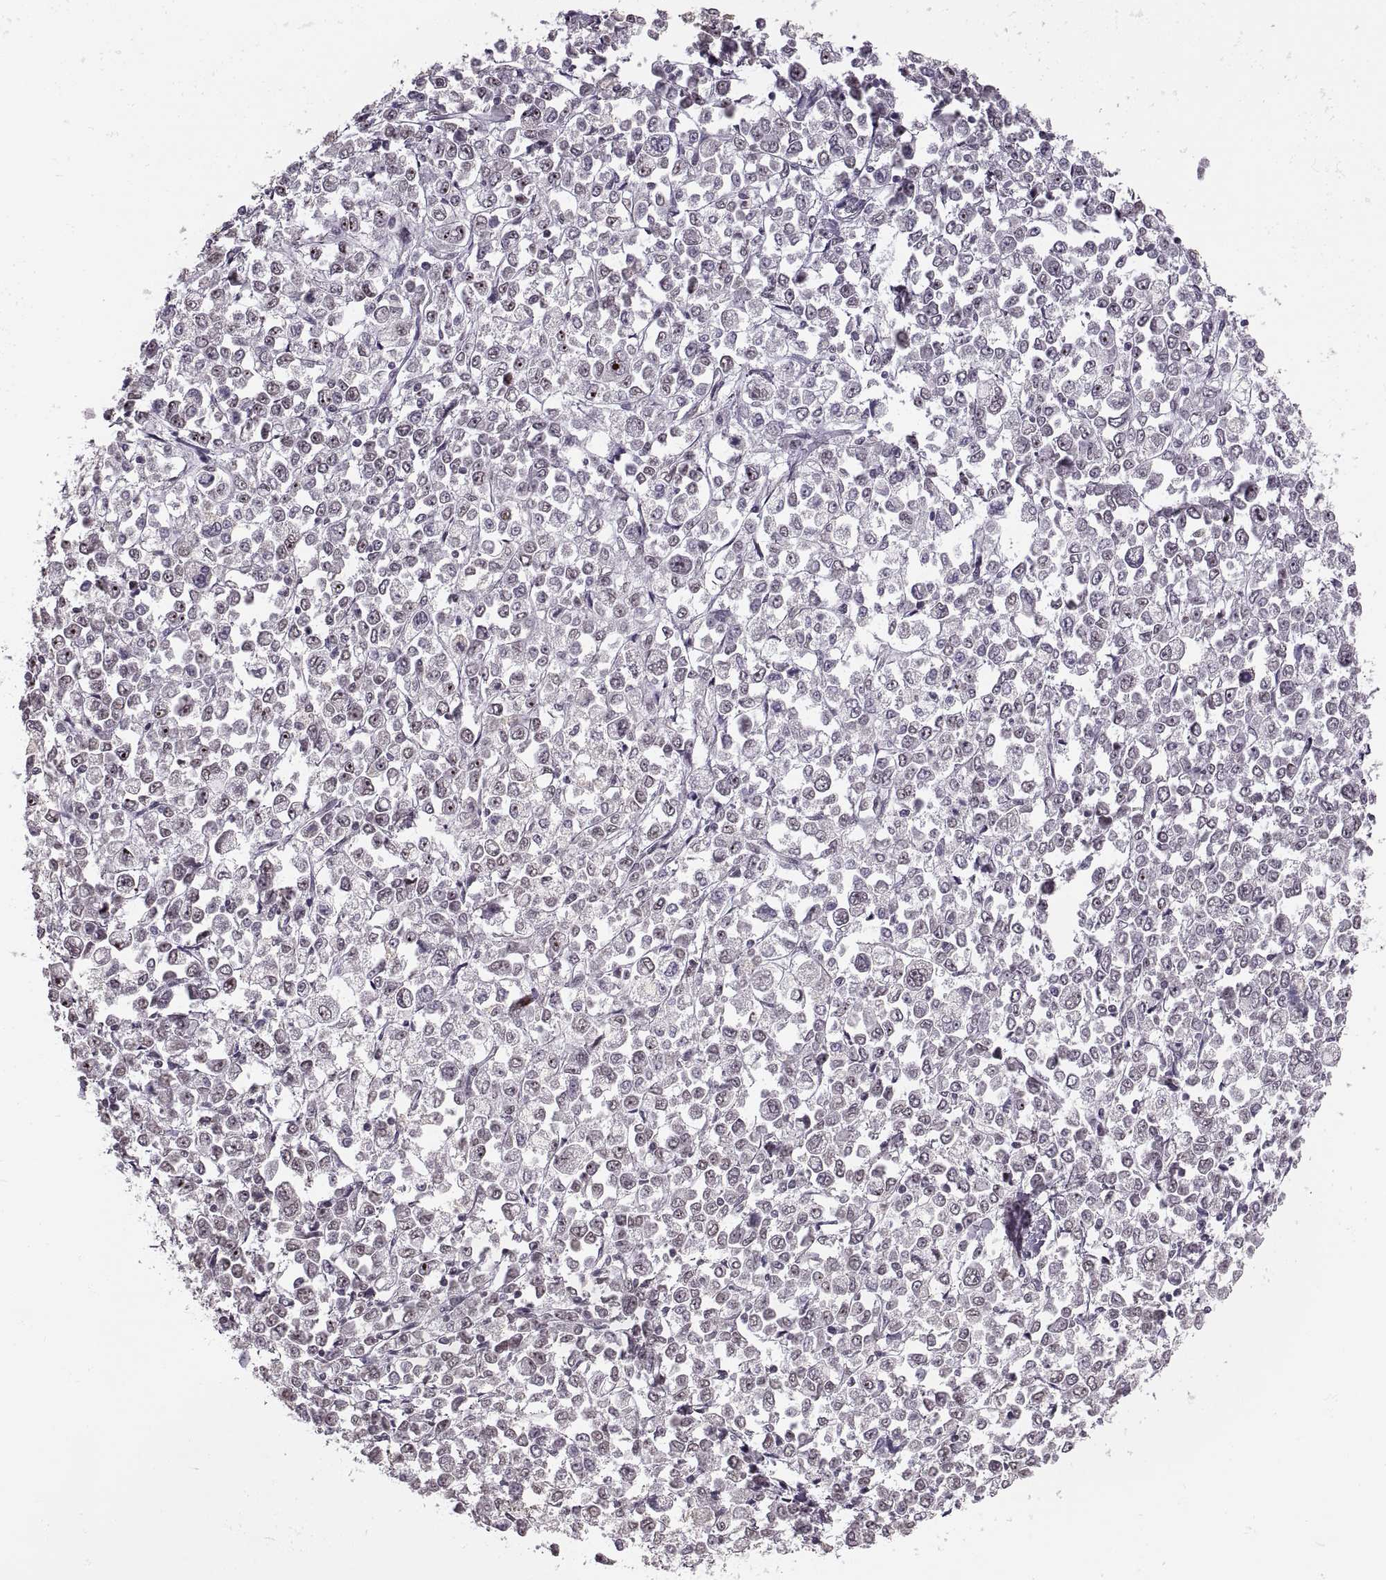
{"staining": {"intensity": "negative", "quantity": "none", "location": "none"}, "tissue": "stomach cancer", "cell_type": "Tumor cells", "image_type": "cancer", "snomed": [{"axis": "morphology", "description": "Adenocarcinoma, NOS"}, {"axis": "topography", "description": "Stomach, upper"}], "caption": "A high-resolution histopathology image shows immunohistochemistry (IHC) staining of adenocarcinoma (stomach), which displays no significant staining in tumor cells. The staining was performed using DAB to visualize the protein expression in brown, while the nuclei were stained in blue with hematoxylin (Magnification: 20x).", "gene": "LUZP2", "patient": {"sex": "male", "age": 70}}